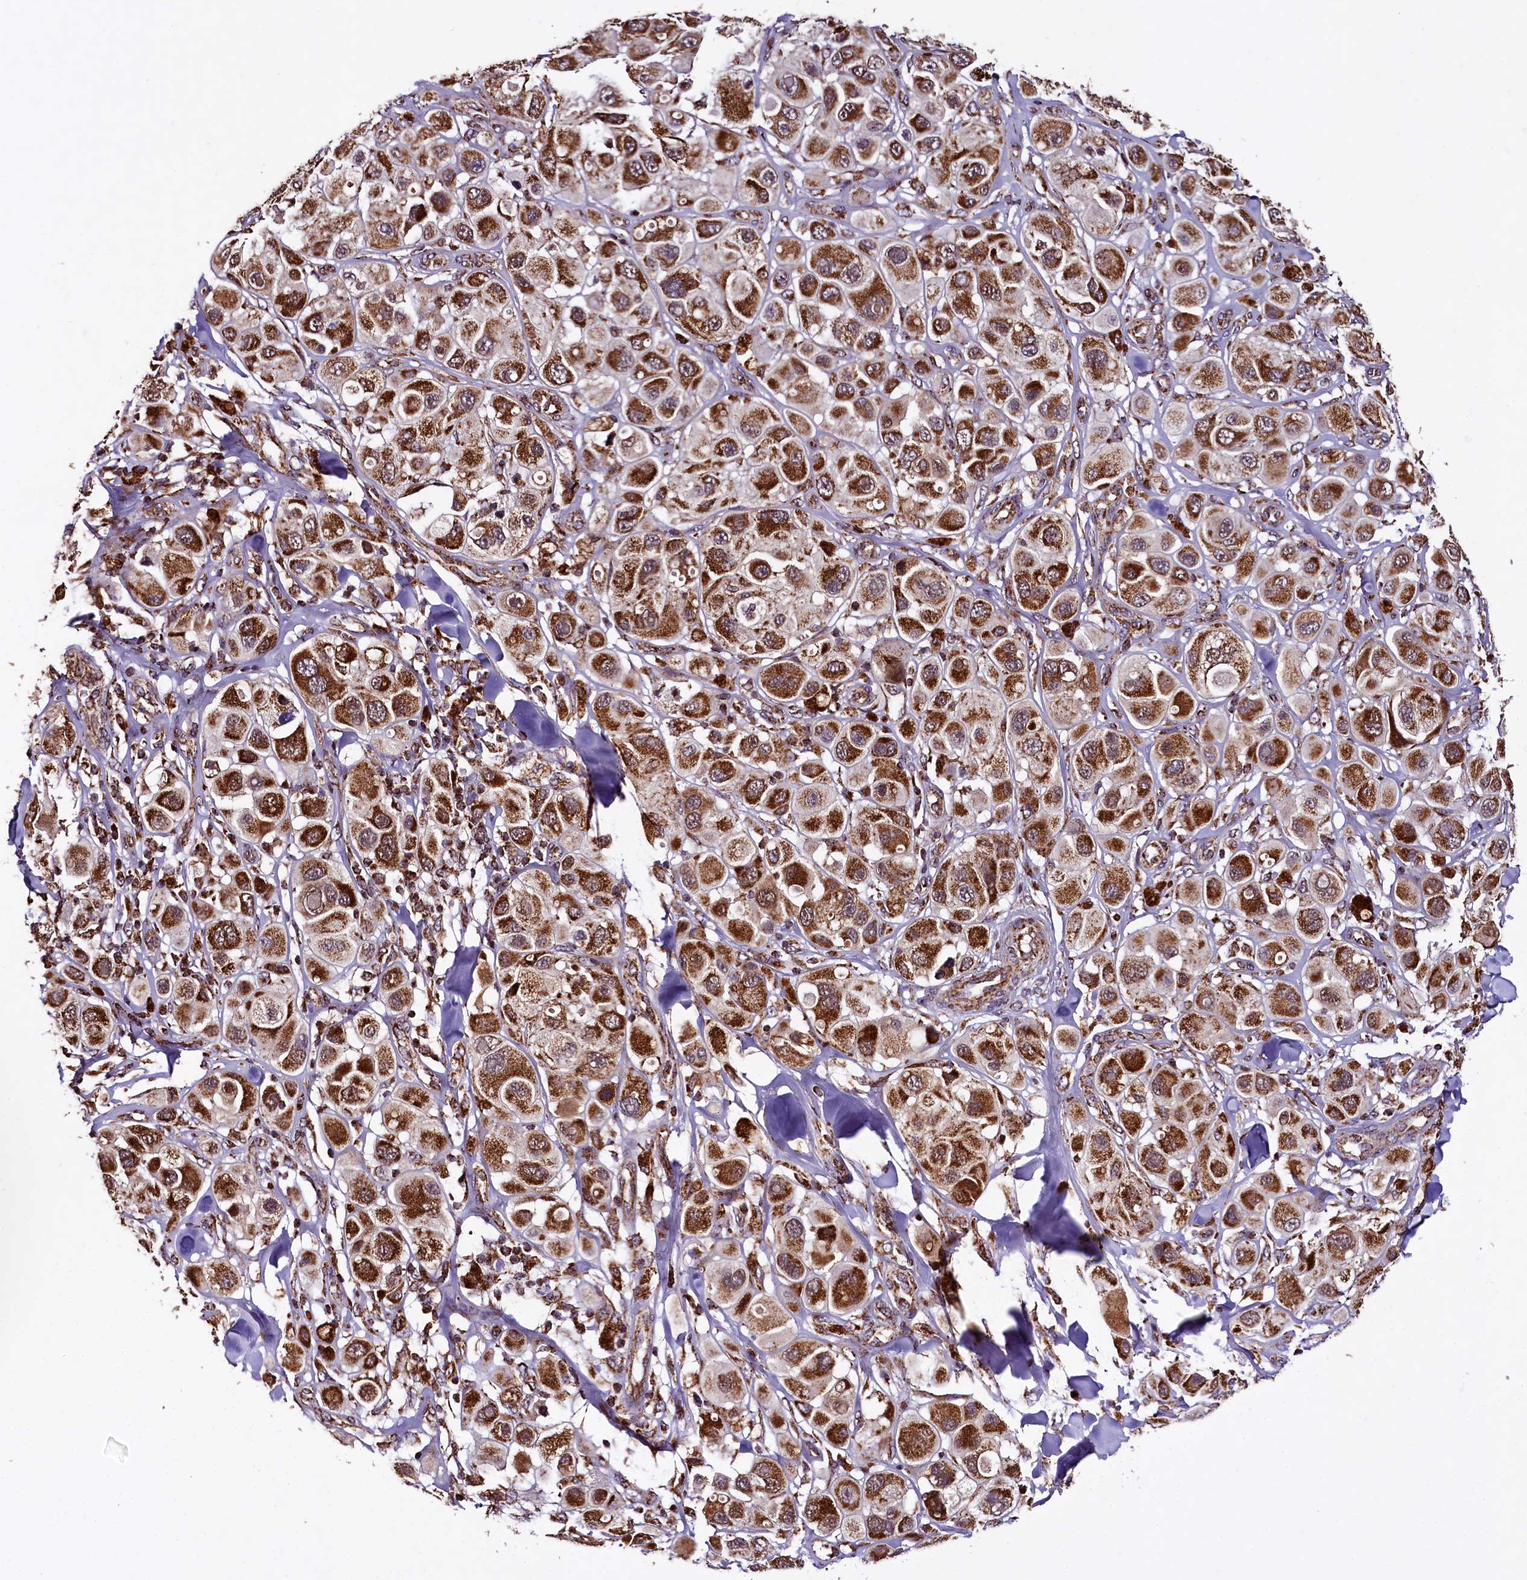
{"staining": {"intensity": "strong", "quantity": ">75%", "location": "cytoplasmic/membranous"}, "tissue": "melanoma", "cell_type": "Tumor cells", "image_type": "cancer", "snomed": [{"axis": "morphology", "description": "Malignant melanoma, Metastatic site"}, {"axis": "topography", "description": "Skin"}], "caption": "IHC micrograph of melanoma stained for a protein (brown), which displays high levels of strong cytoplasmic/membranous expression in approximately >75% of tumor cells.", "gene": "KLC2", "patient": {"sex": "male", "age": 41}}